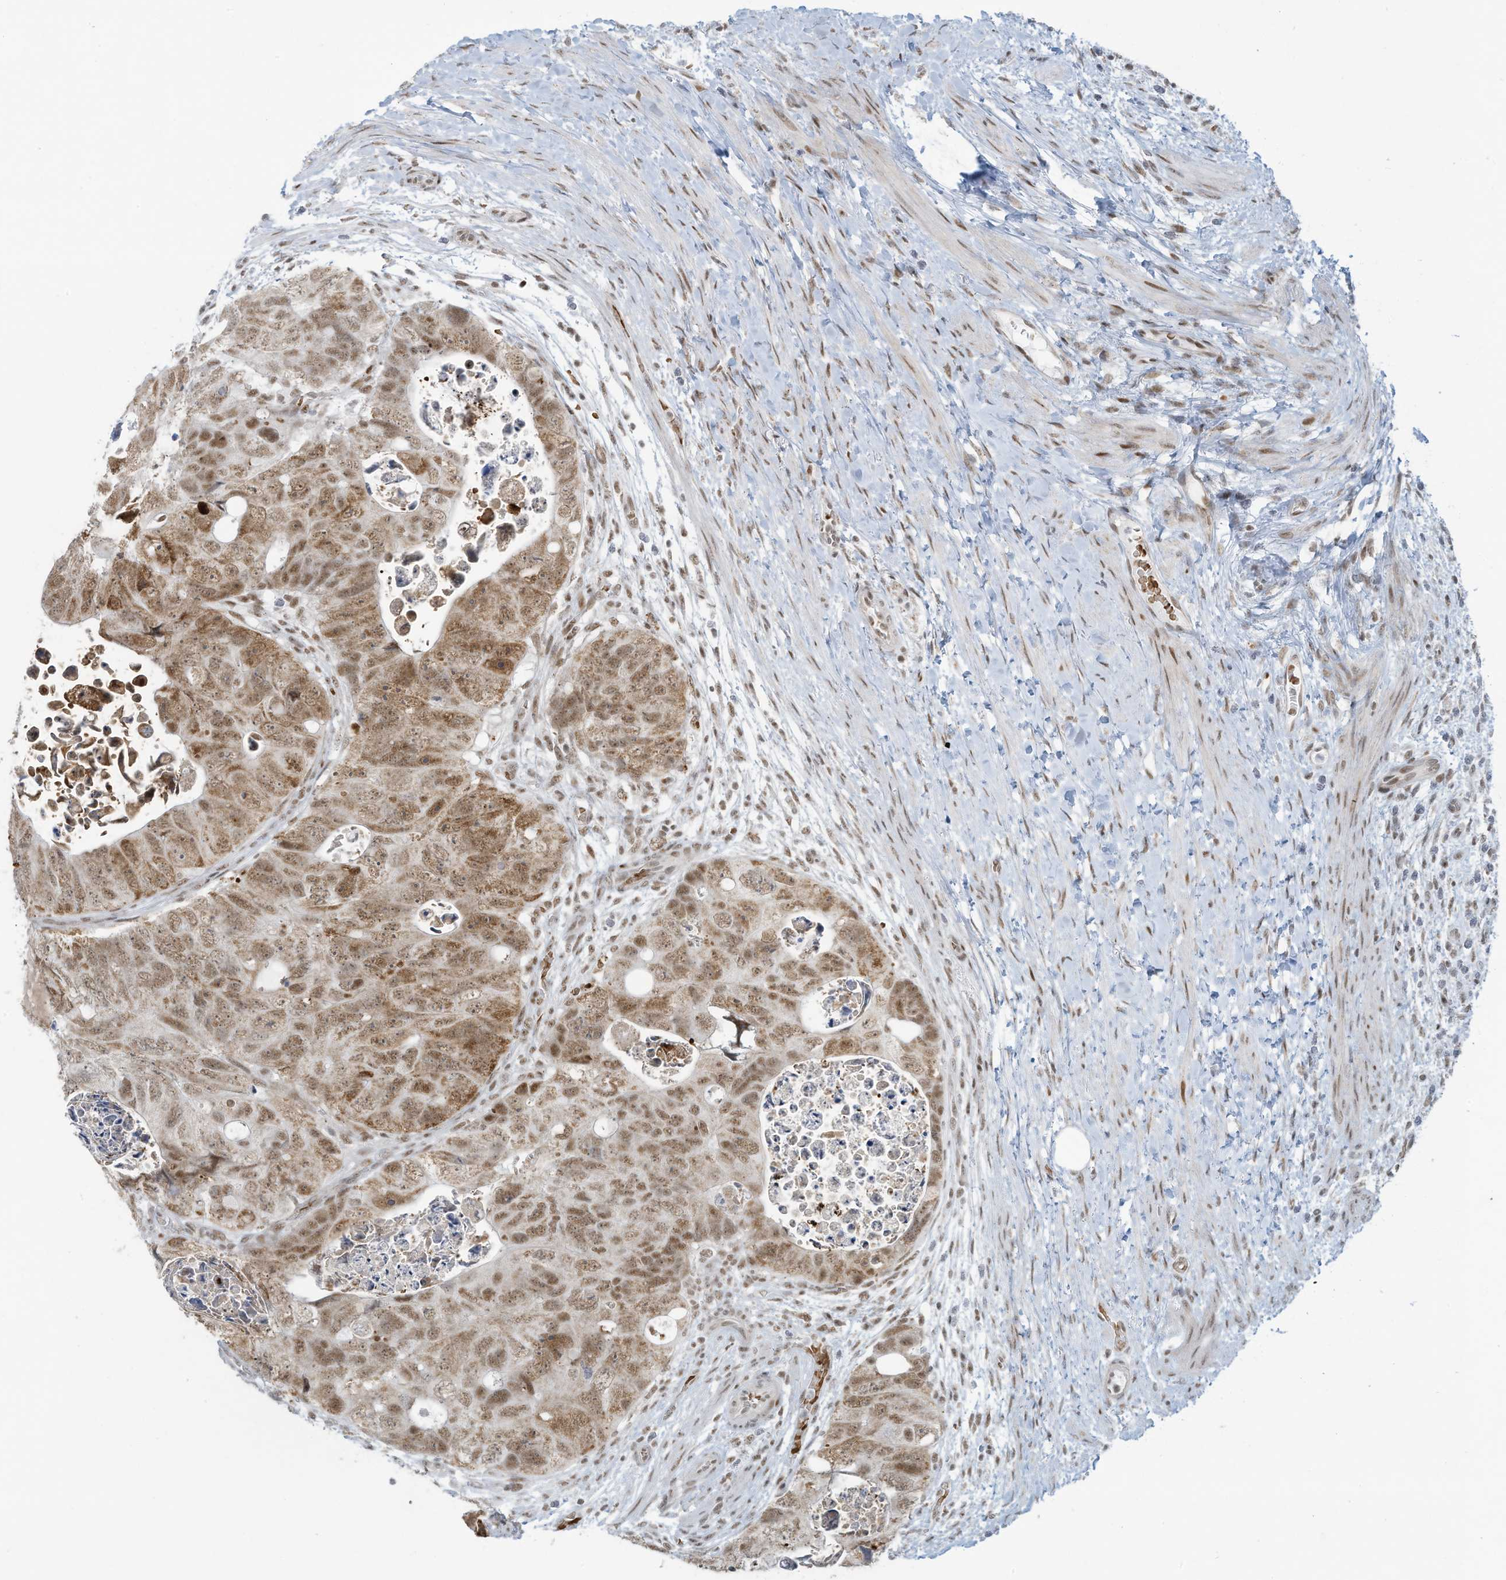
{"staining": {"intensity": "moderate", "quantity": ">75%", "location": "cytoplasmic/membranous,nuclear"}, "tissue": "colorectal cancer", "cell_type": "Tumor cells", "image_type": "cancer", "snomed": [{"axis": "morphology", "description": "Adenocarcinoma, NOS"}, {"axis": "topography", "description": "Rectum"}], "caption": "The histopathology image demonstrates immunohistochemical staining of adenocarcinoma (colorectal). There is moderate cytoplasmic/membranous and nuclear expression is appreciated in about >75% of tumor cells. The protein of interest is shown in brown color, while the nuclei are stained blue.", "gene": "ECT2L", "patient": {"sex": "male", "age": 59}}